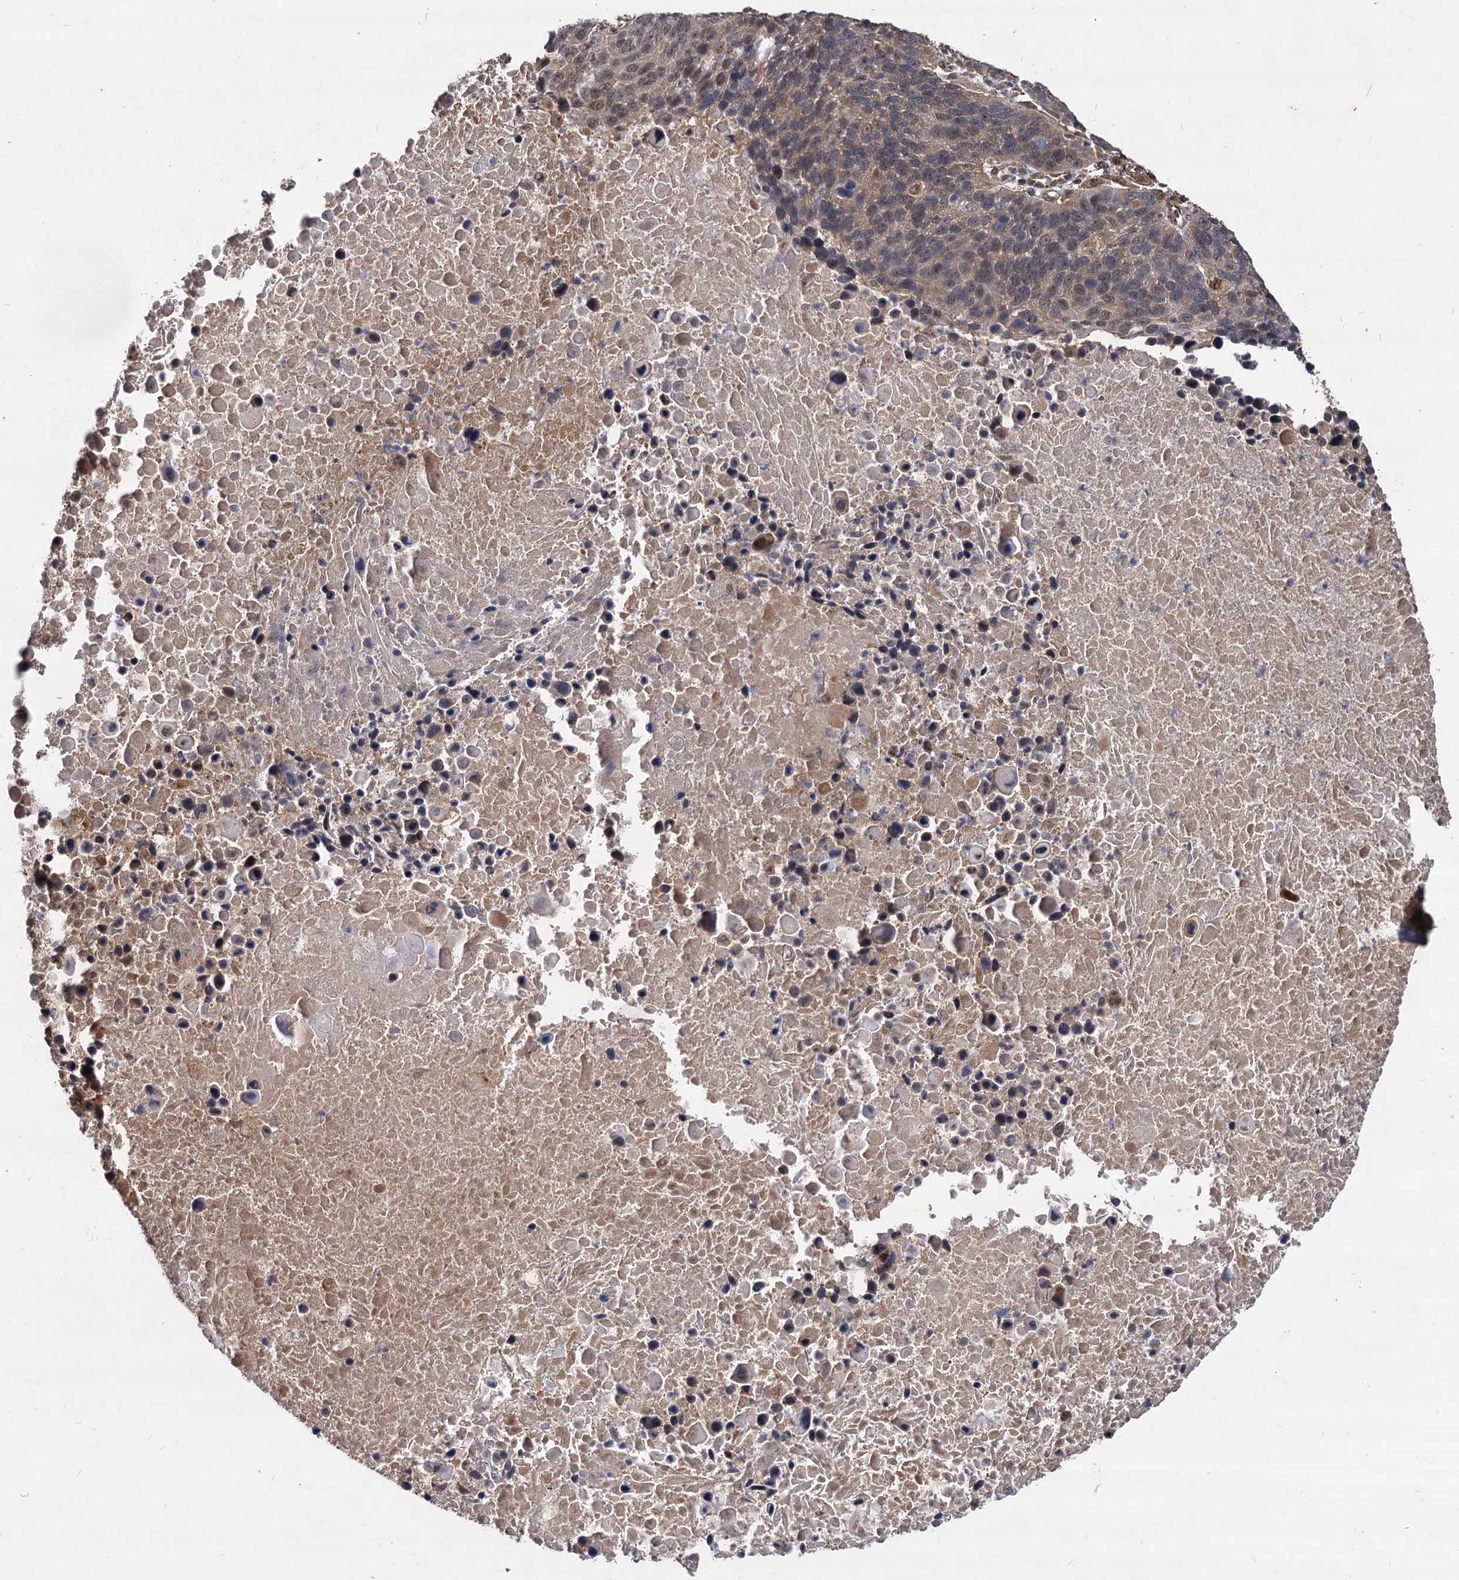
{"staining": {"intensity": "moderate", "quantity": ">75%", "location": "cytoplasmic/membranous,nuclear"}, "tissue": "lung cancer", "cell_type": "Tumor cells", "image_type": "cancer", "snomed": [{"axis": "morphology", "description": "Normal tissue, NOS"}, {"axis": "morphology", "description": "Squamous cell carcinoma, NOS"}, {"axis": "topography", "description": "Lymph node"}, {"axis": "topography", "description": "Lung"}], "caption": "A brown stain shows moderate cytoplasmic/membranous and nuclear expression of a protein in lung cancer (squamous cell carcinoma) tumor cells.", "gene": "PSMD4", "patient": {"sex": "male", "age": 66}}